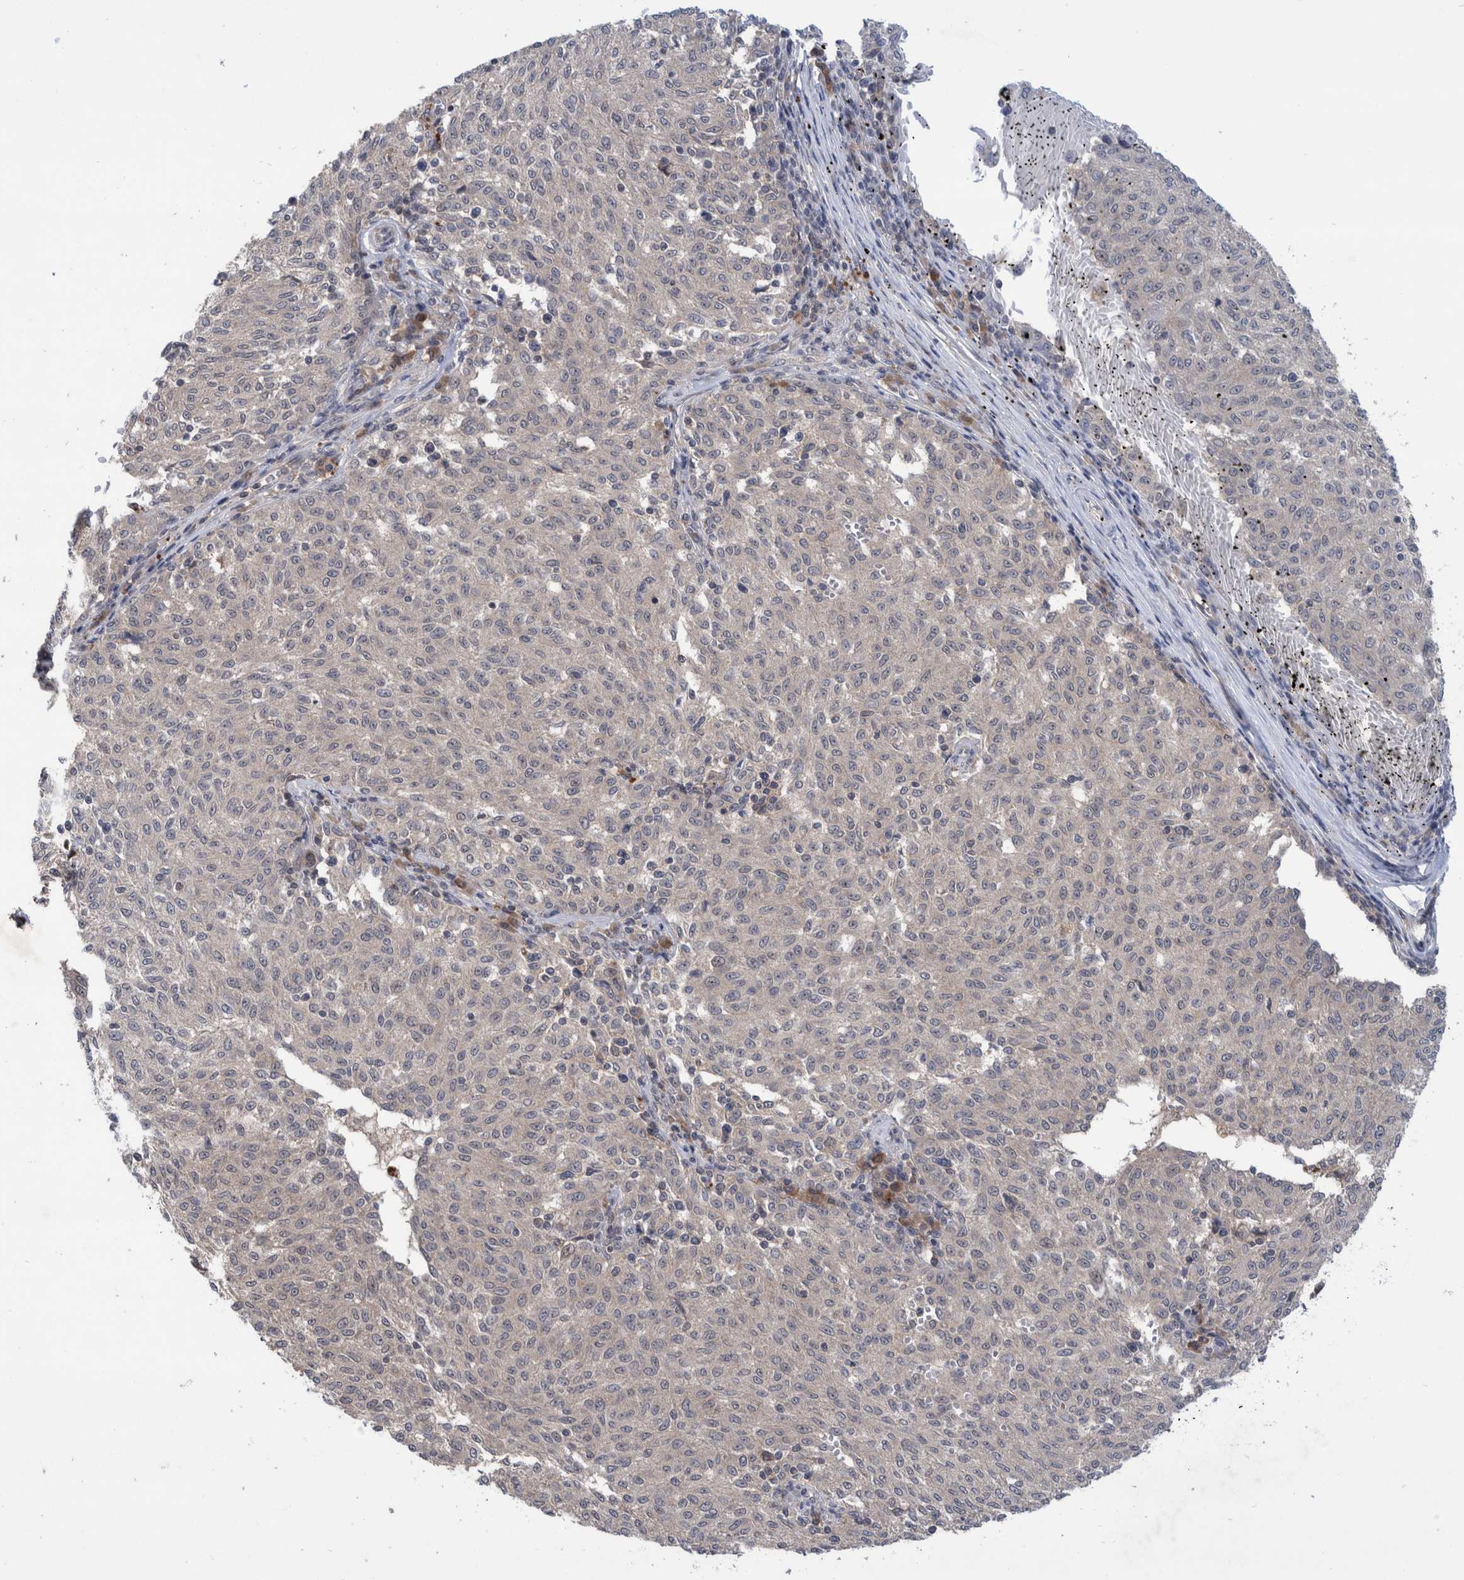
{"staining": {"intensity": "negative", "quantity": "none", "location": "none"}, "tissue": "melanoma", "cell_type": "Tumor cells", "image_type": "cancer", "snomed": [{"axis": "morphology", "description": "Malignant melanoma, NOS"}, {"axis": "topography", "description": "Skin"}], "caption": "Immunohistochemical staining of melanoma shows no significant positivity in tumor cells.", "gene": "PLPBP", "patient": {"sex": "female", "age": 72}}